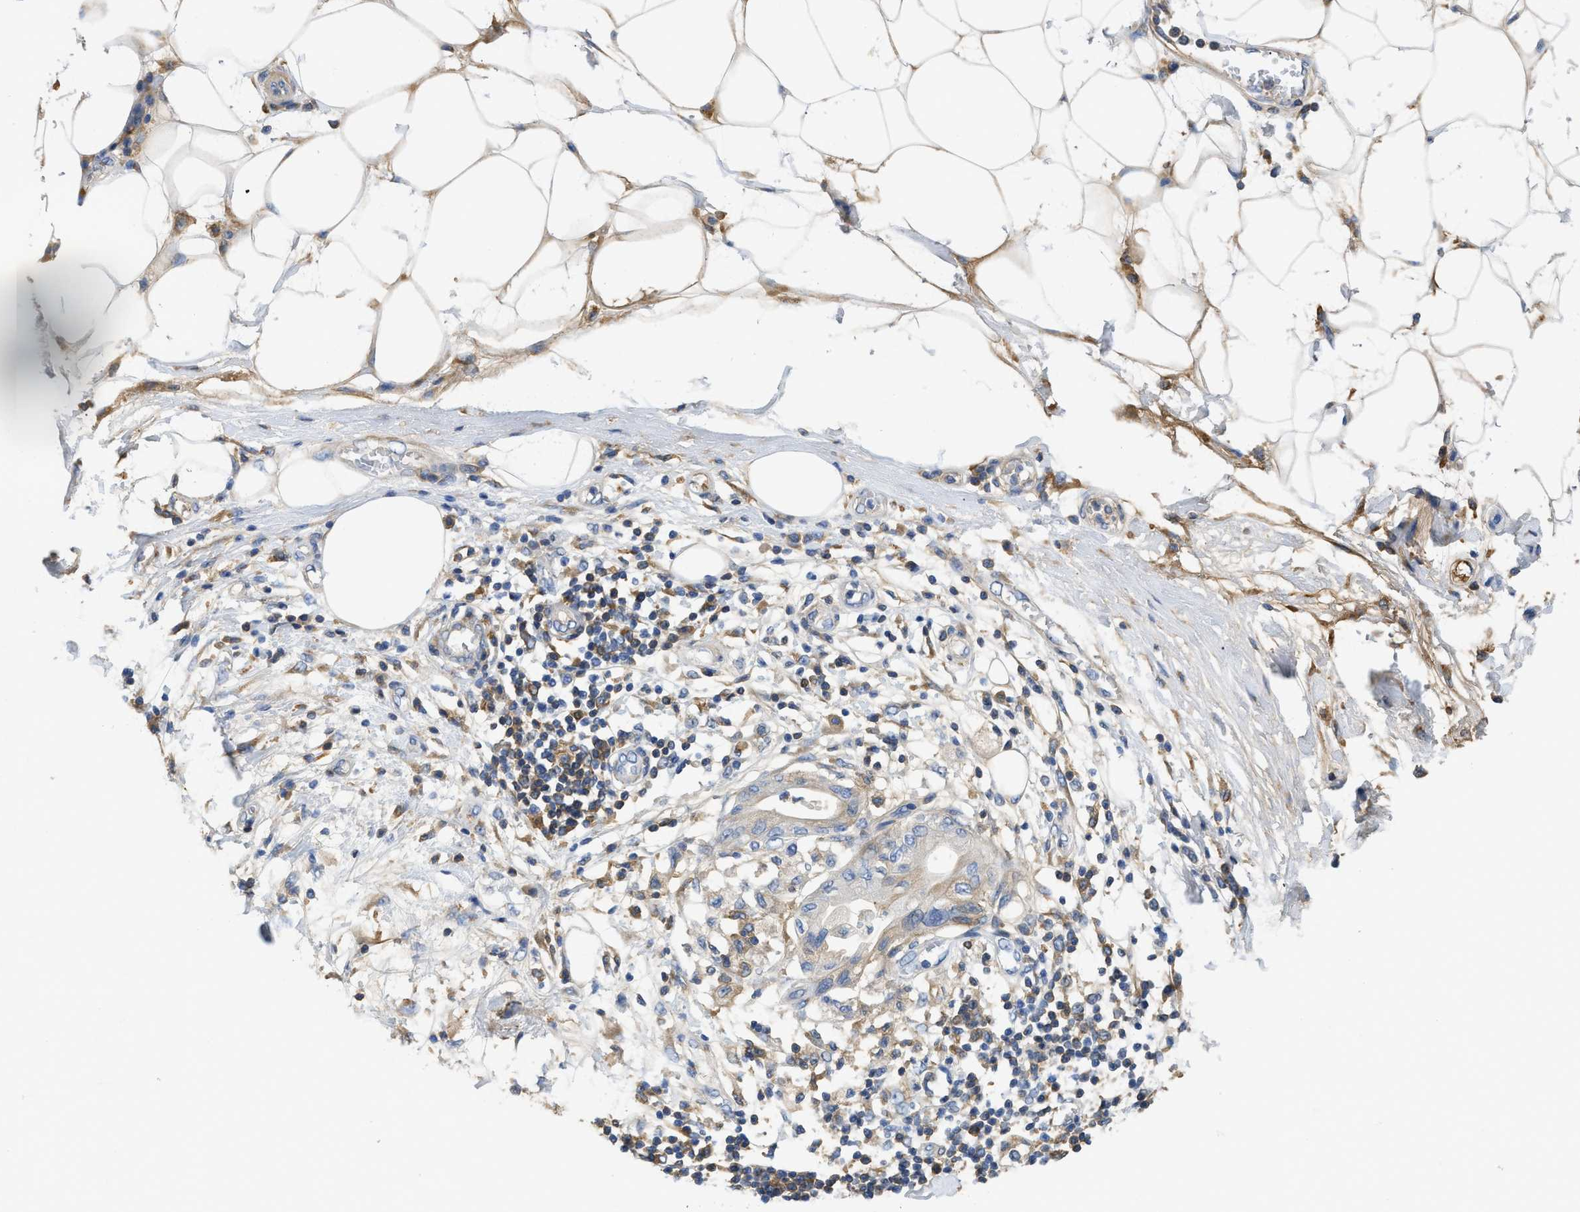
{"staining": {"intensity": "weak", "quantity": ">75%", "location": "cytoplasmic/membranous"}, "tissue": "adipose tissue", "cell_type": "Adipocytes", "image_type": "normal", "snomed": [{"axis": "morphology", "description": "Normal tissue, NOS"}, {"axis": "morphology", "description": "Adenocarcinoma, NOS"}, {"axis": "topography", "description": "Duodenum"}, {"axis": "topography", "description": "Peripheral nerve tissue"}], "caption": "Immunohistochemical staining of unremarkable adipose tissue displays weak cytoplasmic/membranous protein positivity in about >75% of adipocytes. The staining was performed using DAB (3,3'-diaminobenzidine), with brown indicating positive protein expression. Nuclei are stained blue with hematoxylin.", "gene": "C1S", "patient": {"sex": "female", "age": 60}}